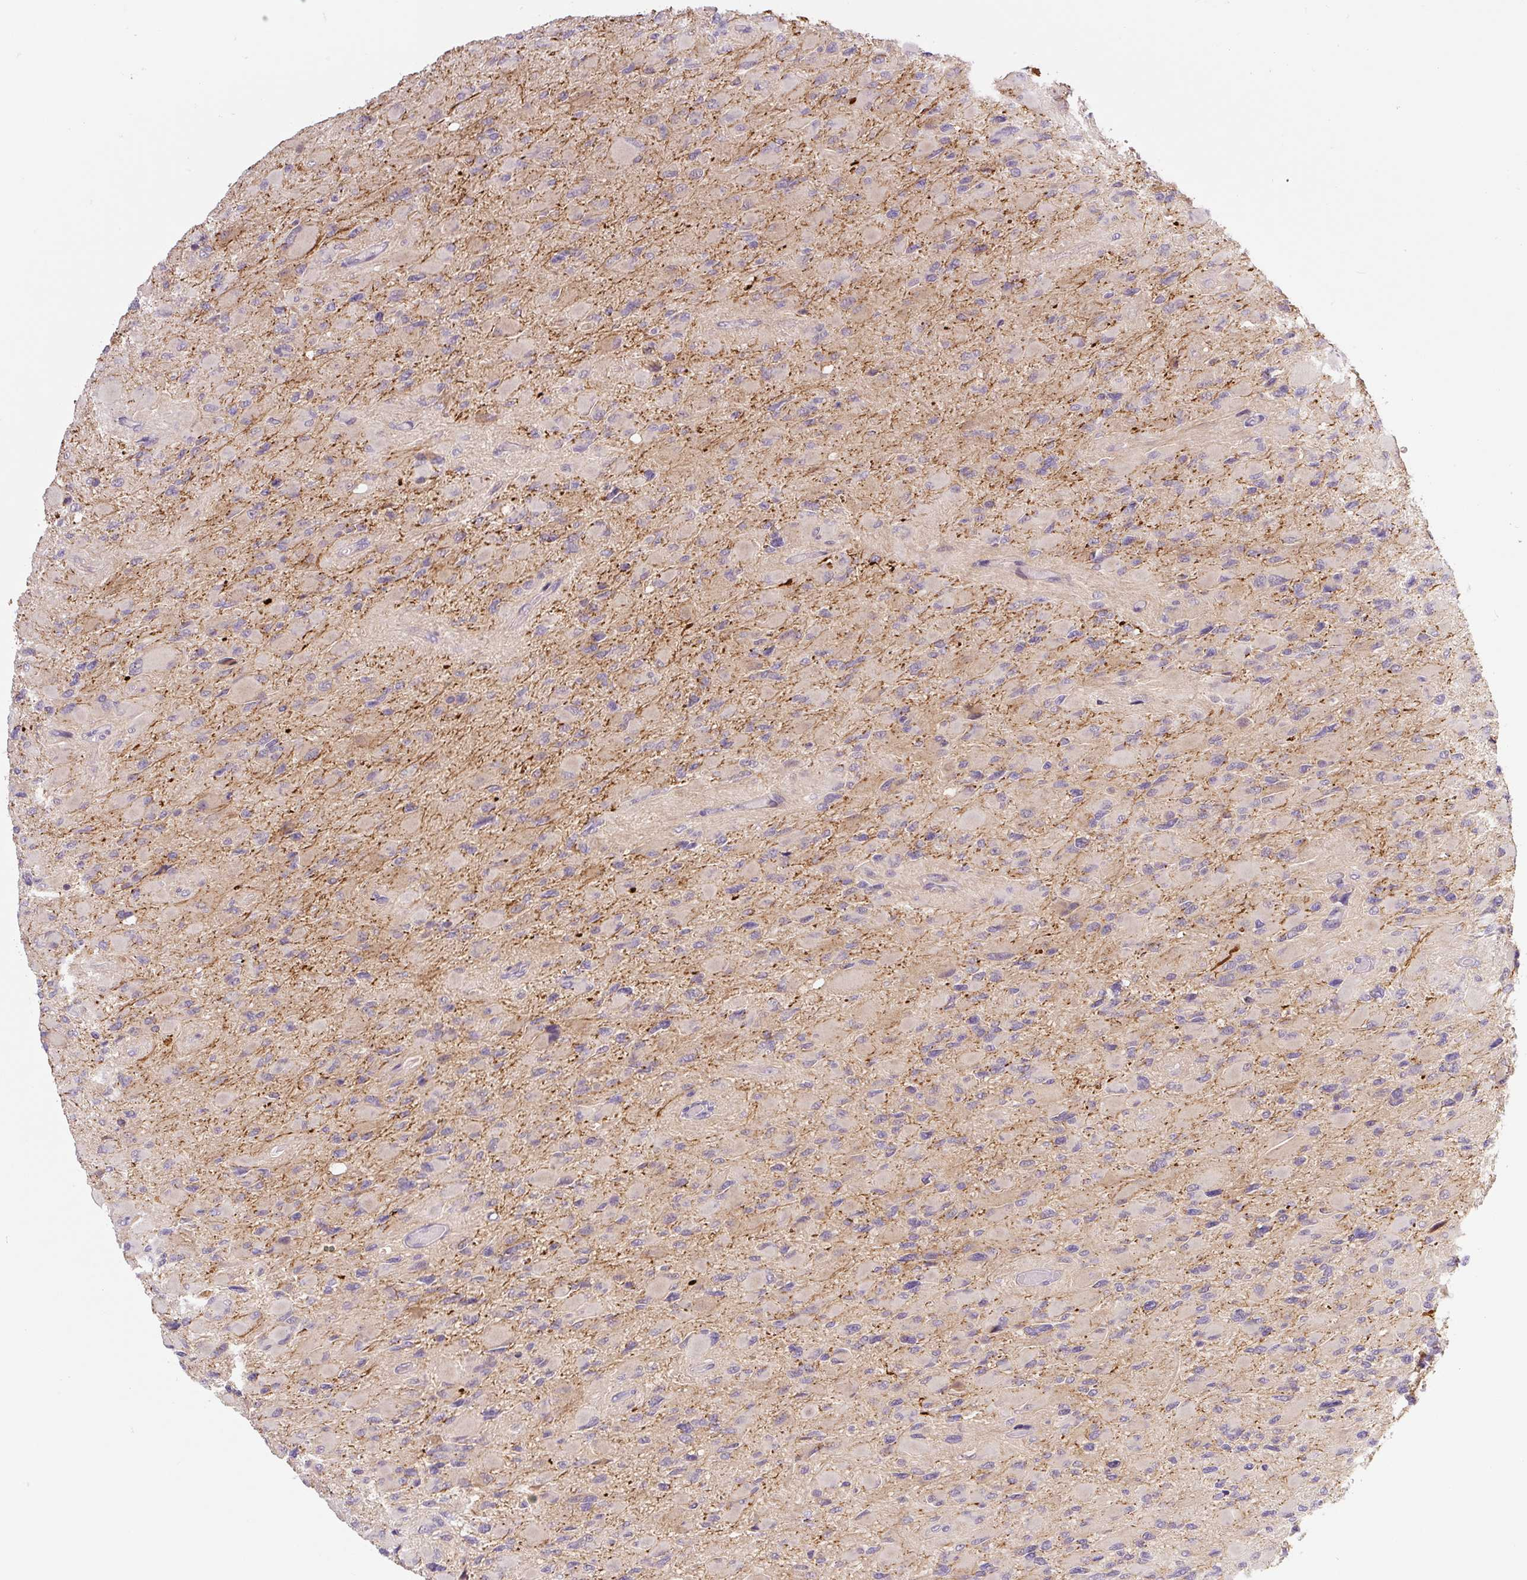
{"staining": {"intensity": "negative", "quantity": "none", "location": "none"}, "tissue": "glioma", "cell_type": "Tumor cells", "image_type": "cancer", "snomed": [{"axis": "morphology", "description": "Glioma, malignant, High grade"}, {"axis": "topography", "description": "Cerebral cortex"}], "caption": "Malignant glioma (high-grade) was stained to show a protein in brown. There is no significant positivity in tumor cells. The staining was performed using DAB (3,3'-diaminobenzidine) to visualize the protein expression in brown, while the nuclei were stained in blue with hematoxylin (Magnification: 20x).", "gene": "PRKAA2", "patient": {"sex": "female", "age": 36}}